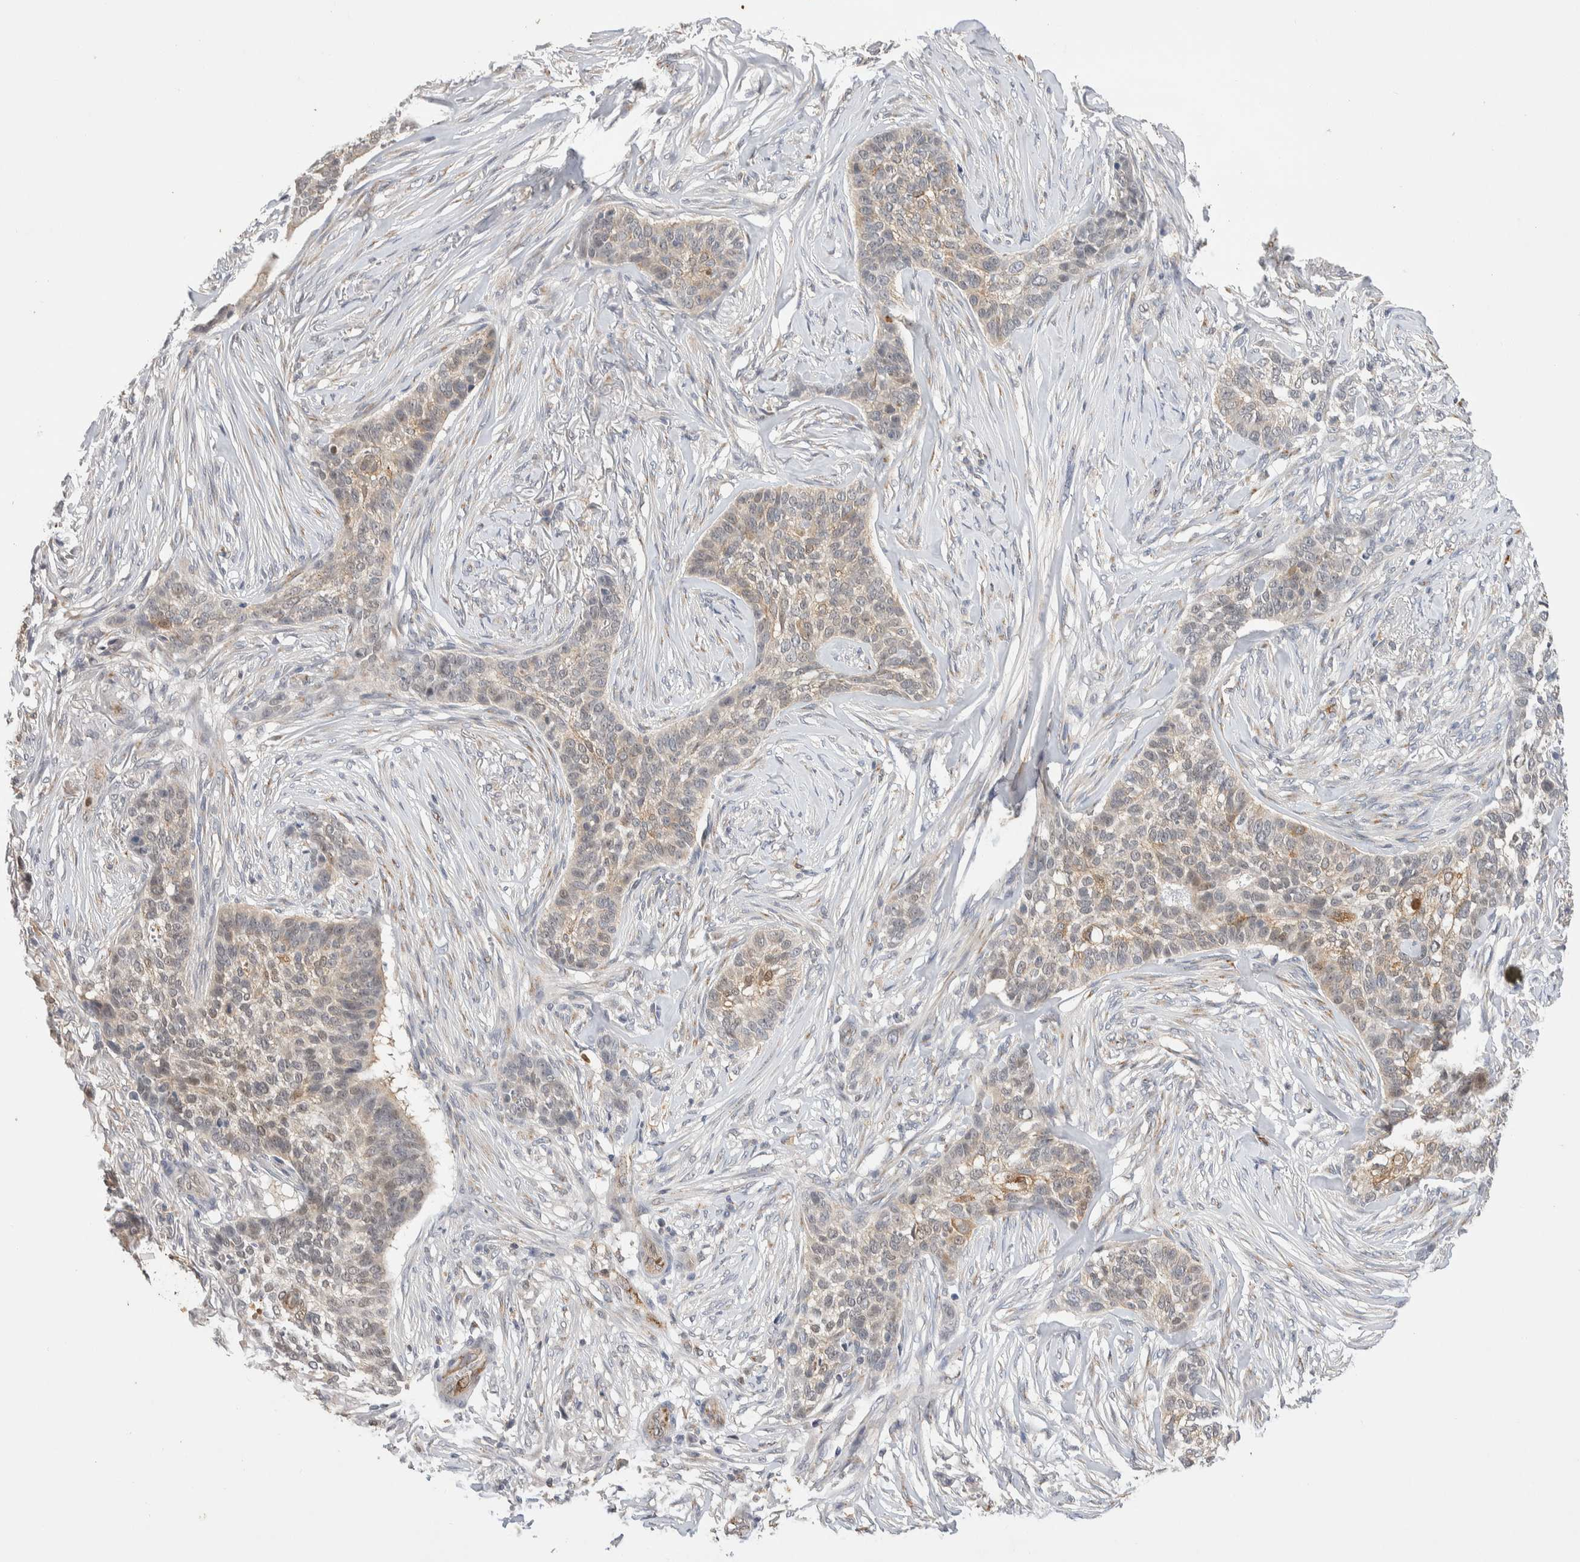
{"staining": {"intensity": "weak", "quantity": "<25%", "location": "cytoplasmic/membranous,nuclear"}, "tissue": "skin cancer", "cell_type": "Tumor cells", "image_type": "cancer", "snomed": [{"axis": "morphology", "description": "Basal cell carcinoma"}, {"axis": "topography", "description": "Skin"}], "caption": "An image of skin cancer stained for a protein demonstrates no brown staining in tumor cells.", "gene": "NSMAF", "patient": {"sex": "male", "age": 85}}